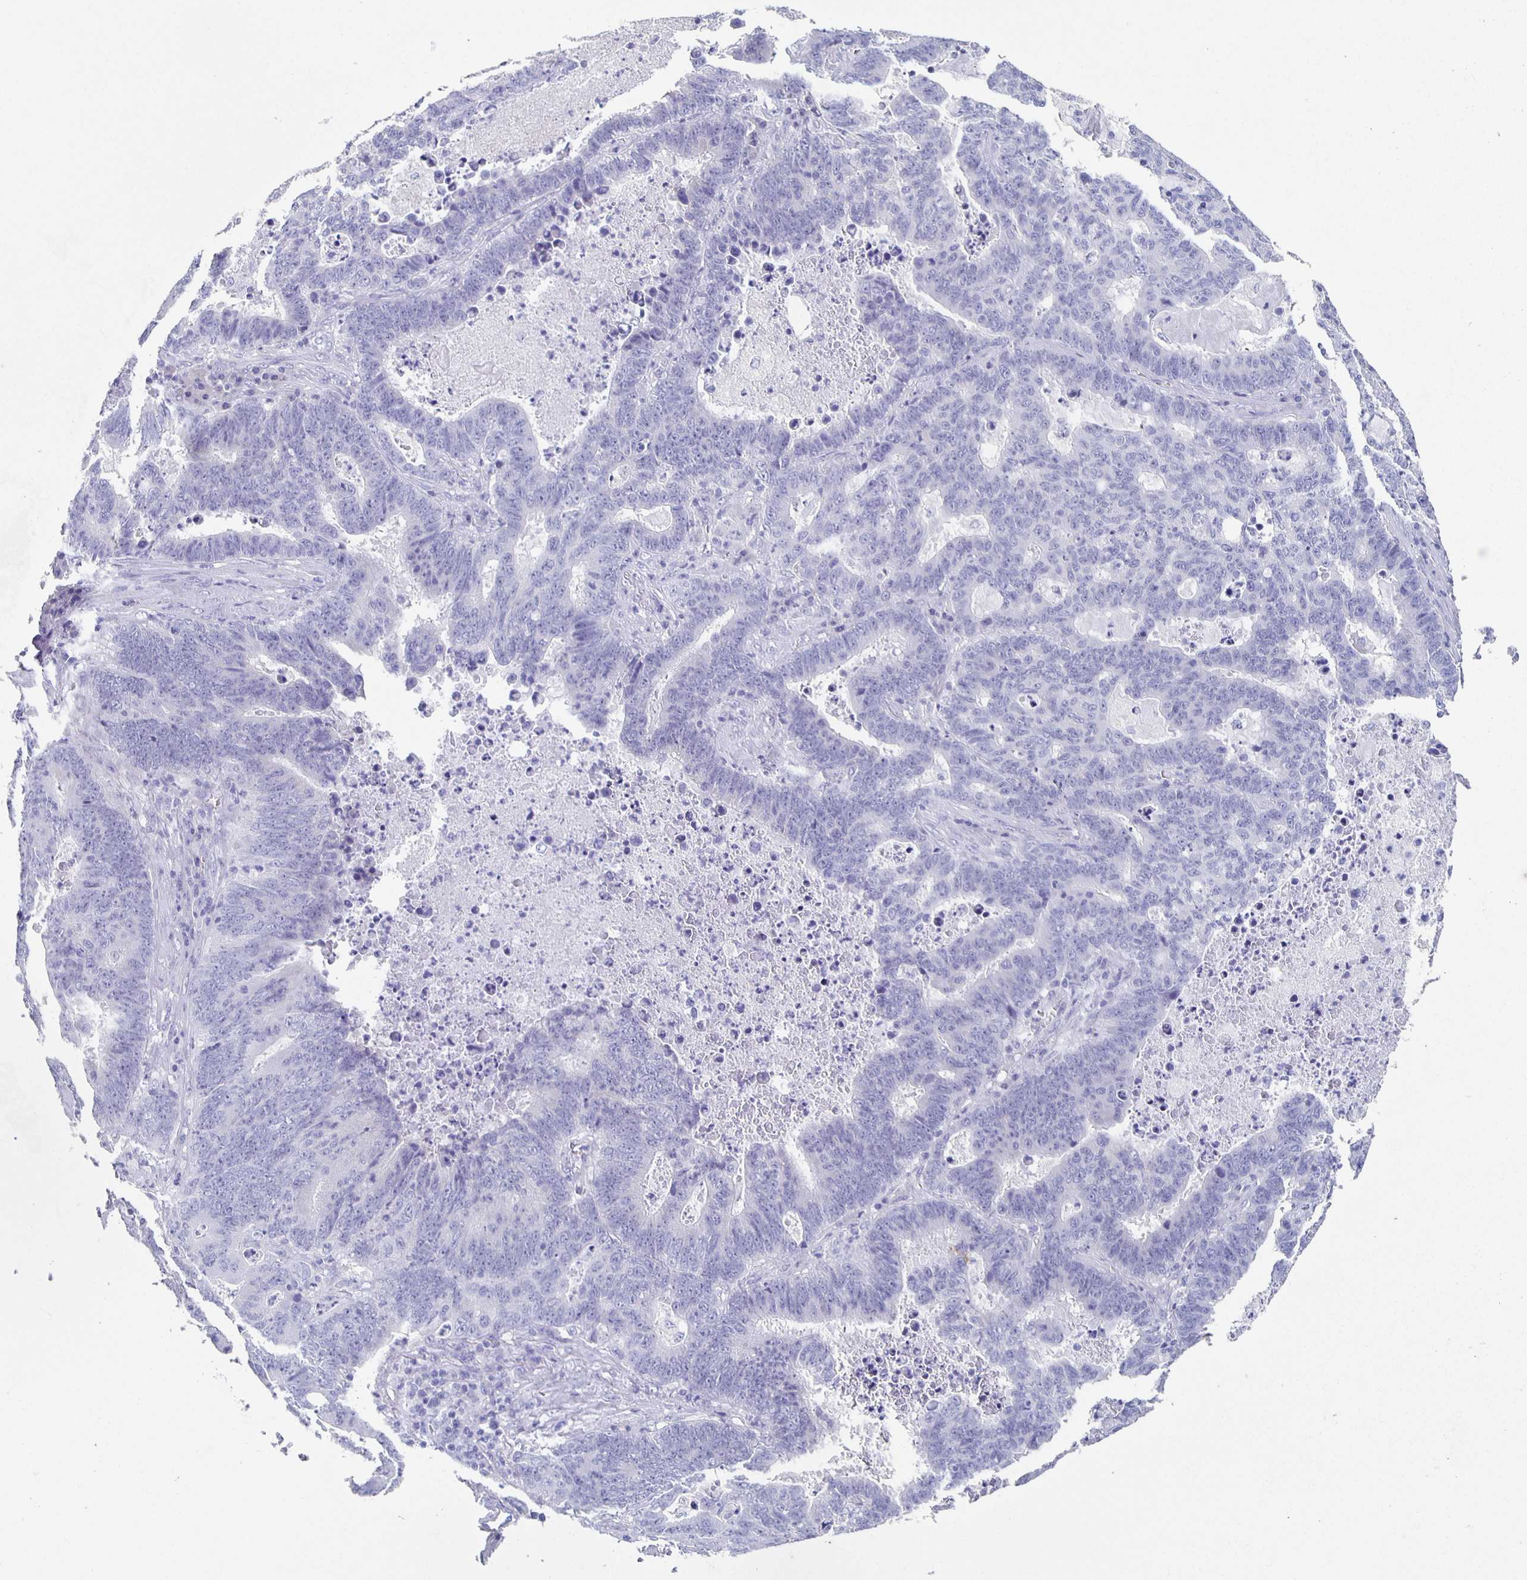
{"staining": {"intensity": "negative", "quantity": "none", "location": "none"}, "tissue": "lung cancer", "cell_type": "Tumor cells", "image_type": "cancer", "snomed": [{"axis": "morphology", "description": "Aneuploidy"}, {"axis": "morphology", "description": "Adenocarcinoma, NOS"}, {"axis": "morphology", "description": "Adenocarcinoma primary or metastatic"}, {"axis": "topography", "description": "Lung"}], "caption": "A micrograph of human lung cancer (adenocarcinoma primary or metastatic) is negative for staining in tumor cells.", "gene": "SLC34A2", "patient": {"sex": "female", "age": 75}}